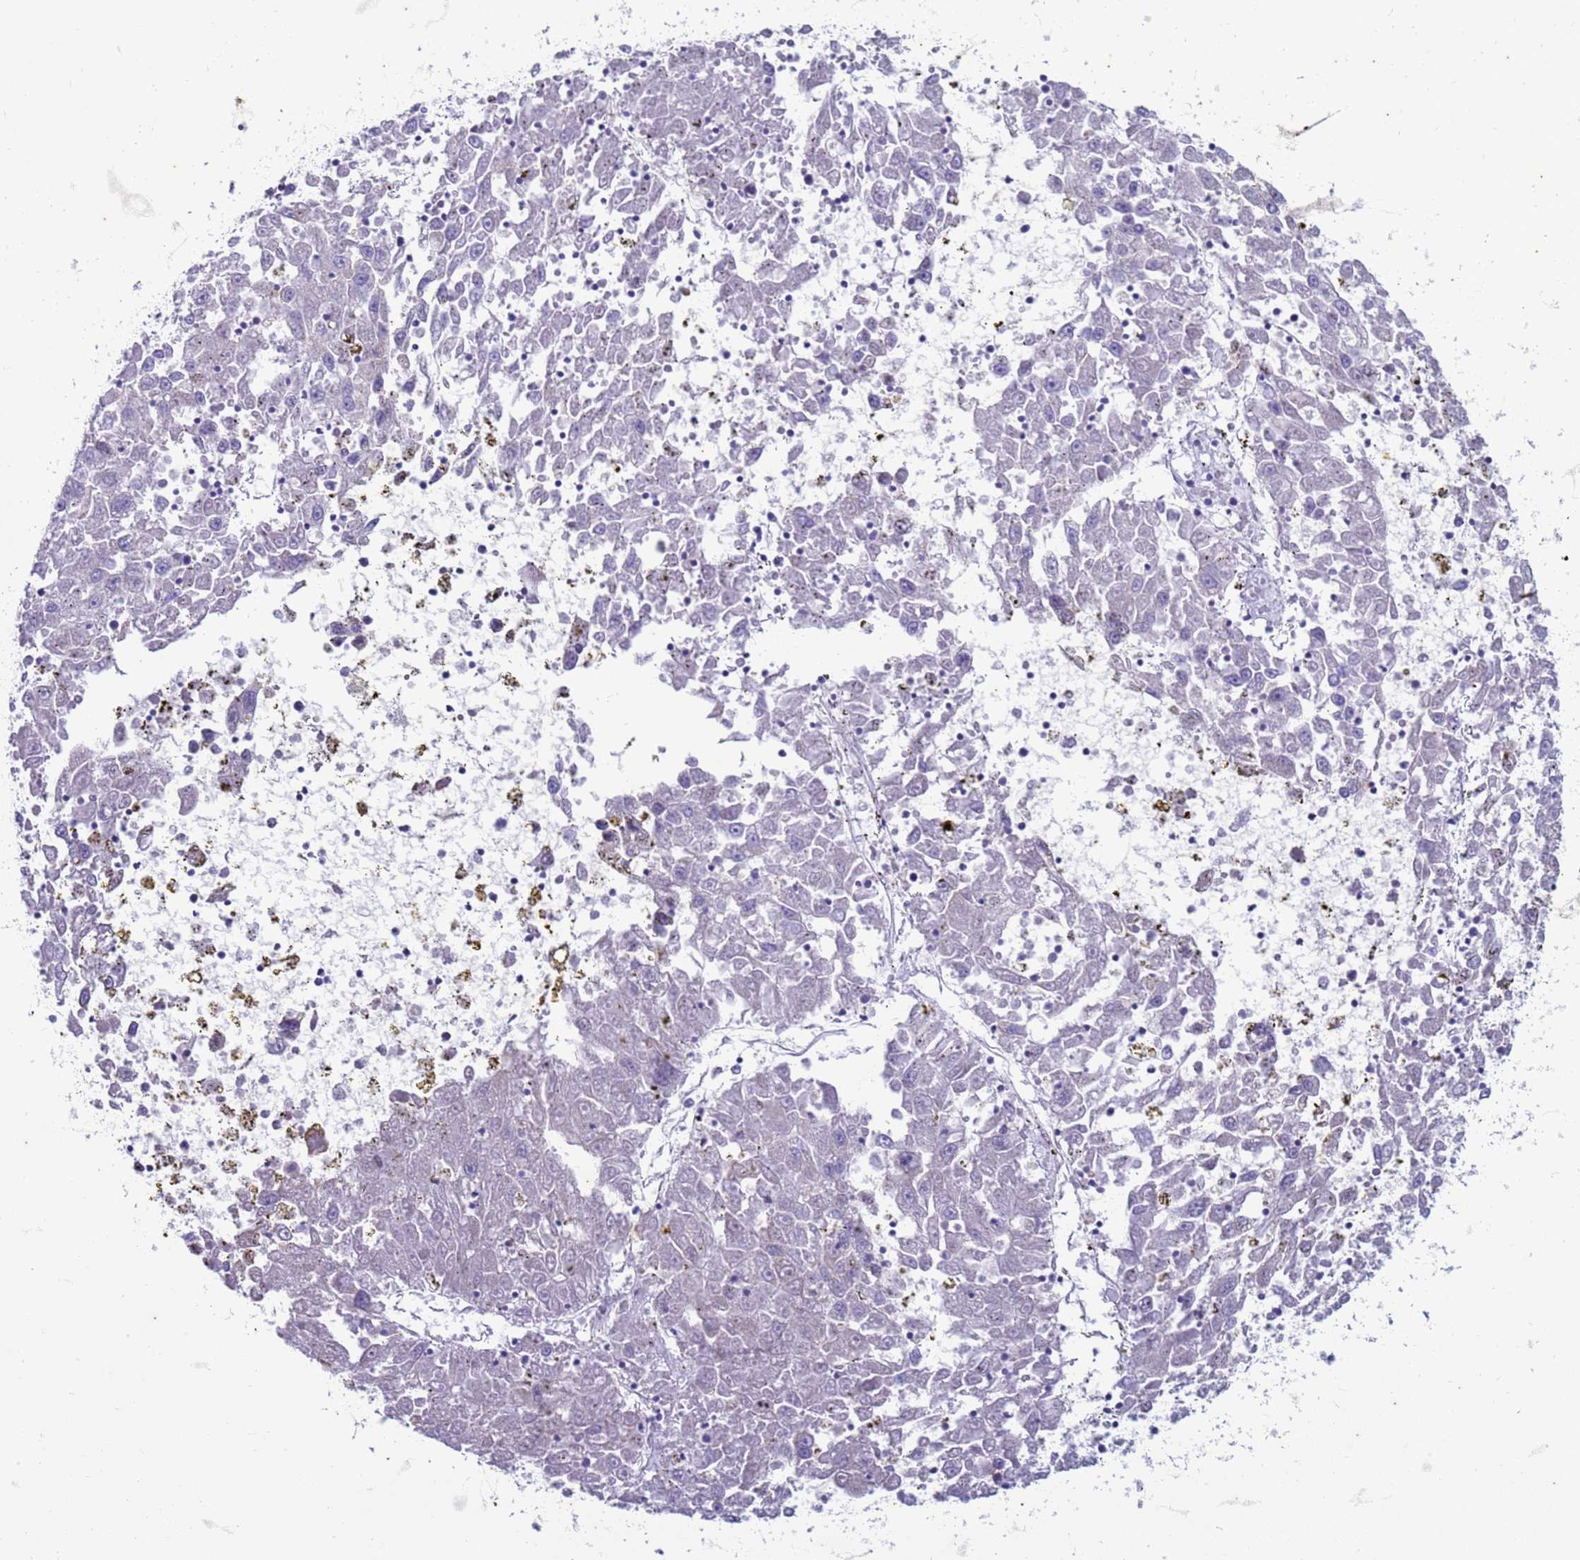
{"staining": {"intensity": "negative", "quantity": "none", "location": "none"}, "tissue": "liver cancer", "cell_type": "Tumor cells", "image_type": "cancer", "snomed": [{"axis": "morphology", "description": "Carcinoma, Hepatocellular, NOS"}, {"axis": "topography", "description": "Liver"}], "caption": "A photomicrograph of human liver cancer is negative for staining in tumor cells.", "gene": "SUCO", "patient": {"sex": "male", "age": 49}}